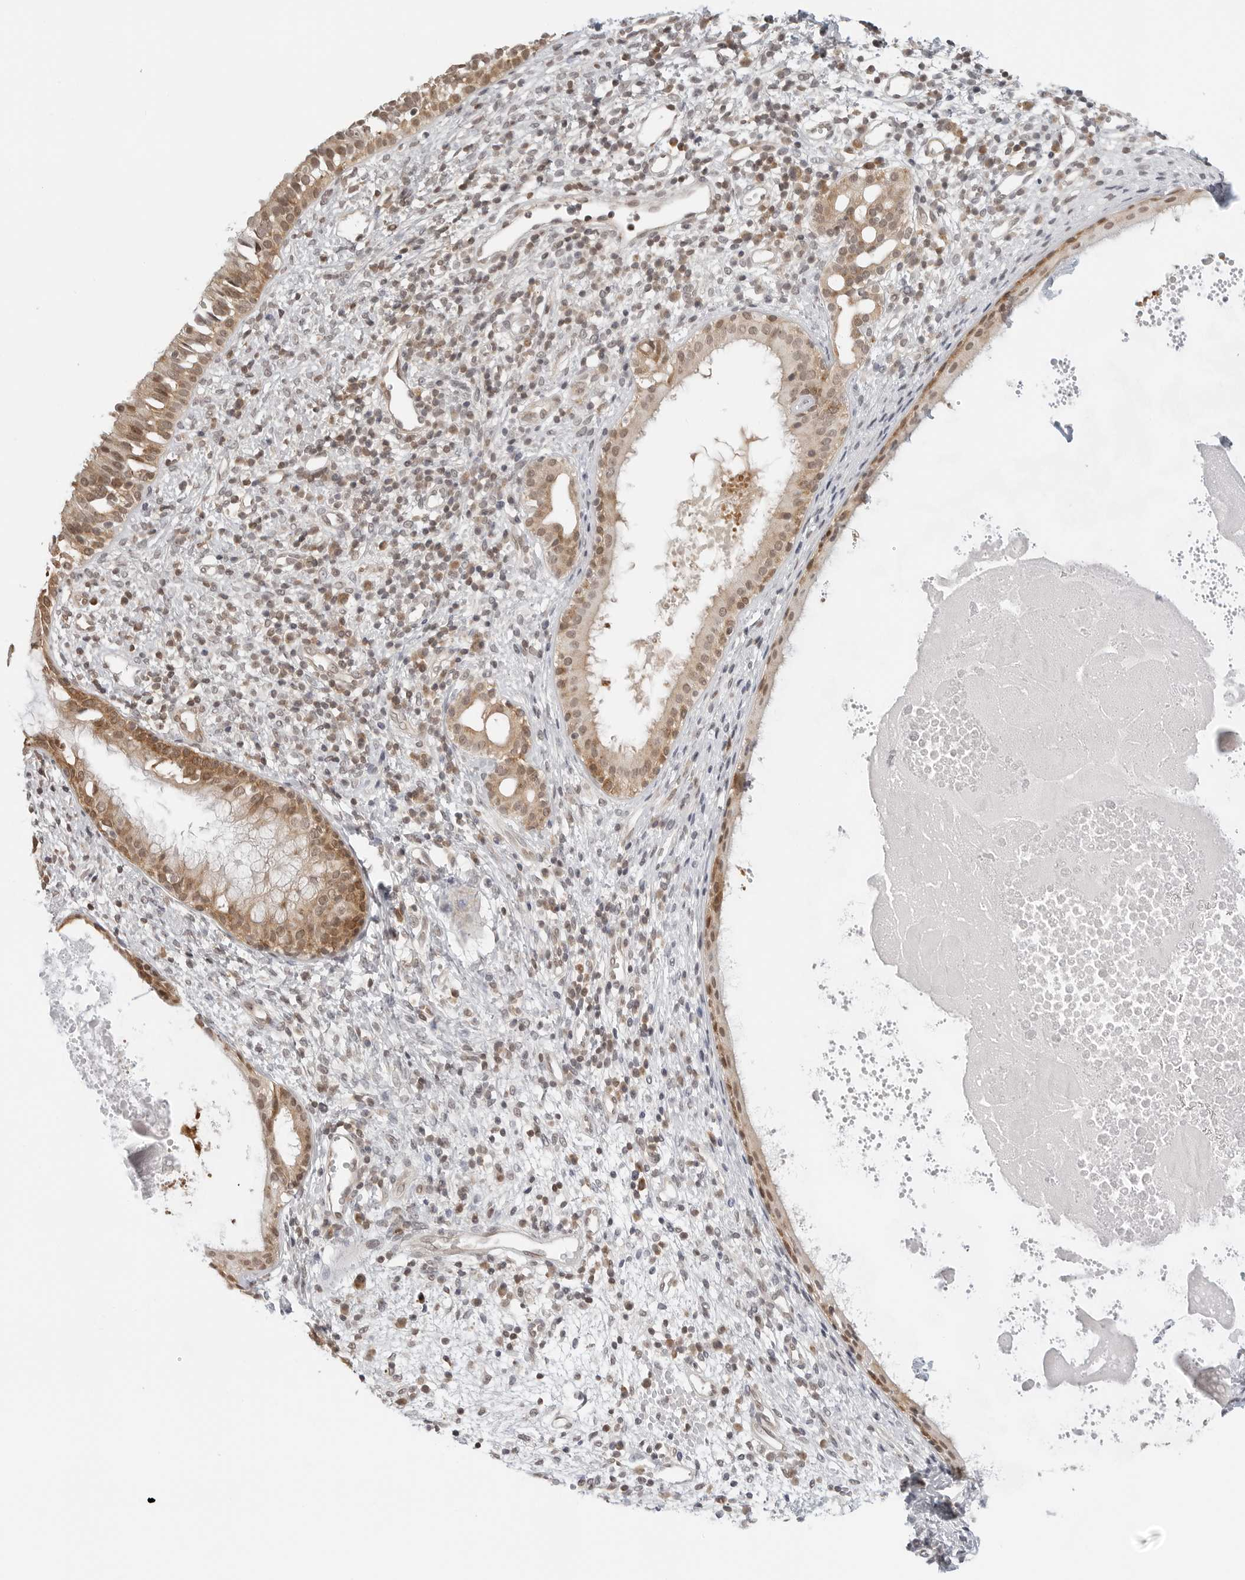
{"staining": {"intensity": "moderate", "quantity": "25%-75%", "location": "cytoplasmic/membranous,nuclear"}, "tissue": "nasopharynx", "cell_type": "Respiratory epithelial cells", "image_type": "normal", "snomed": [{"axis": "morphology", "description": "Normal tissue, NOS"}, {"axis": "topography", "description": "Nasopharynx"}], "caption": "A brown stain shows moderate cytoplasmic/membranous,nuclear positivity of a protein in respiratory epithelial cells of normal human nasopharynx.", "gene": "METAP1", "patient": {"sex": "male", "age": 22}}